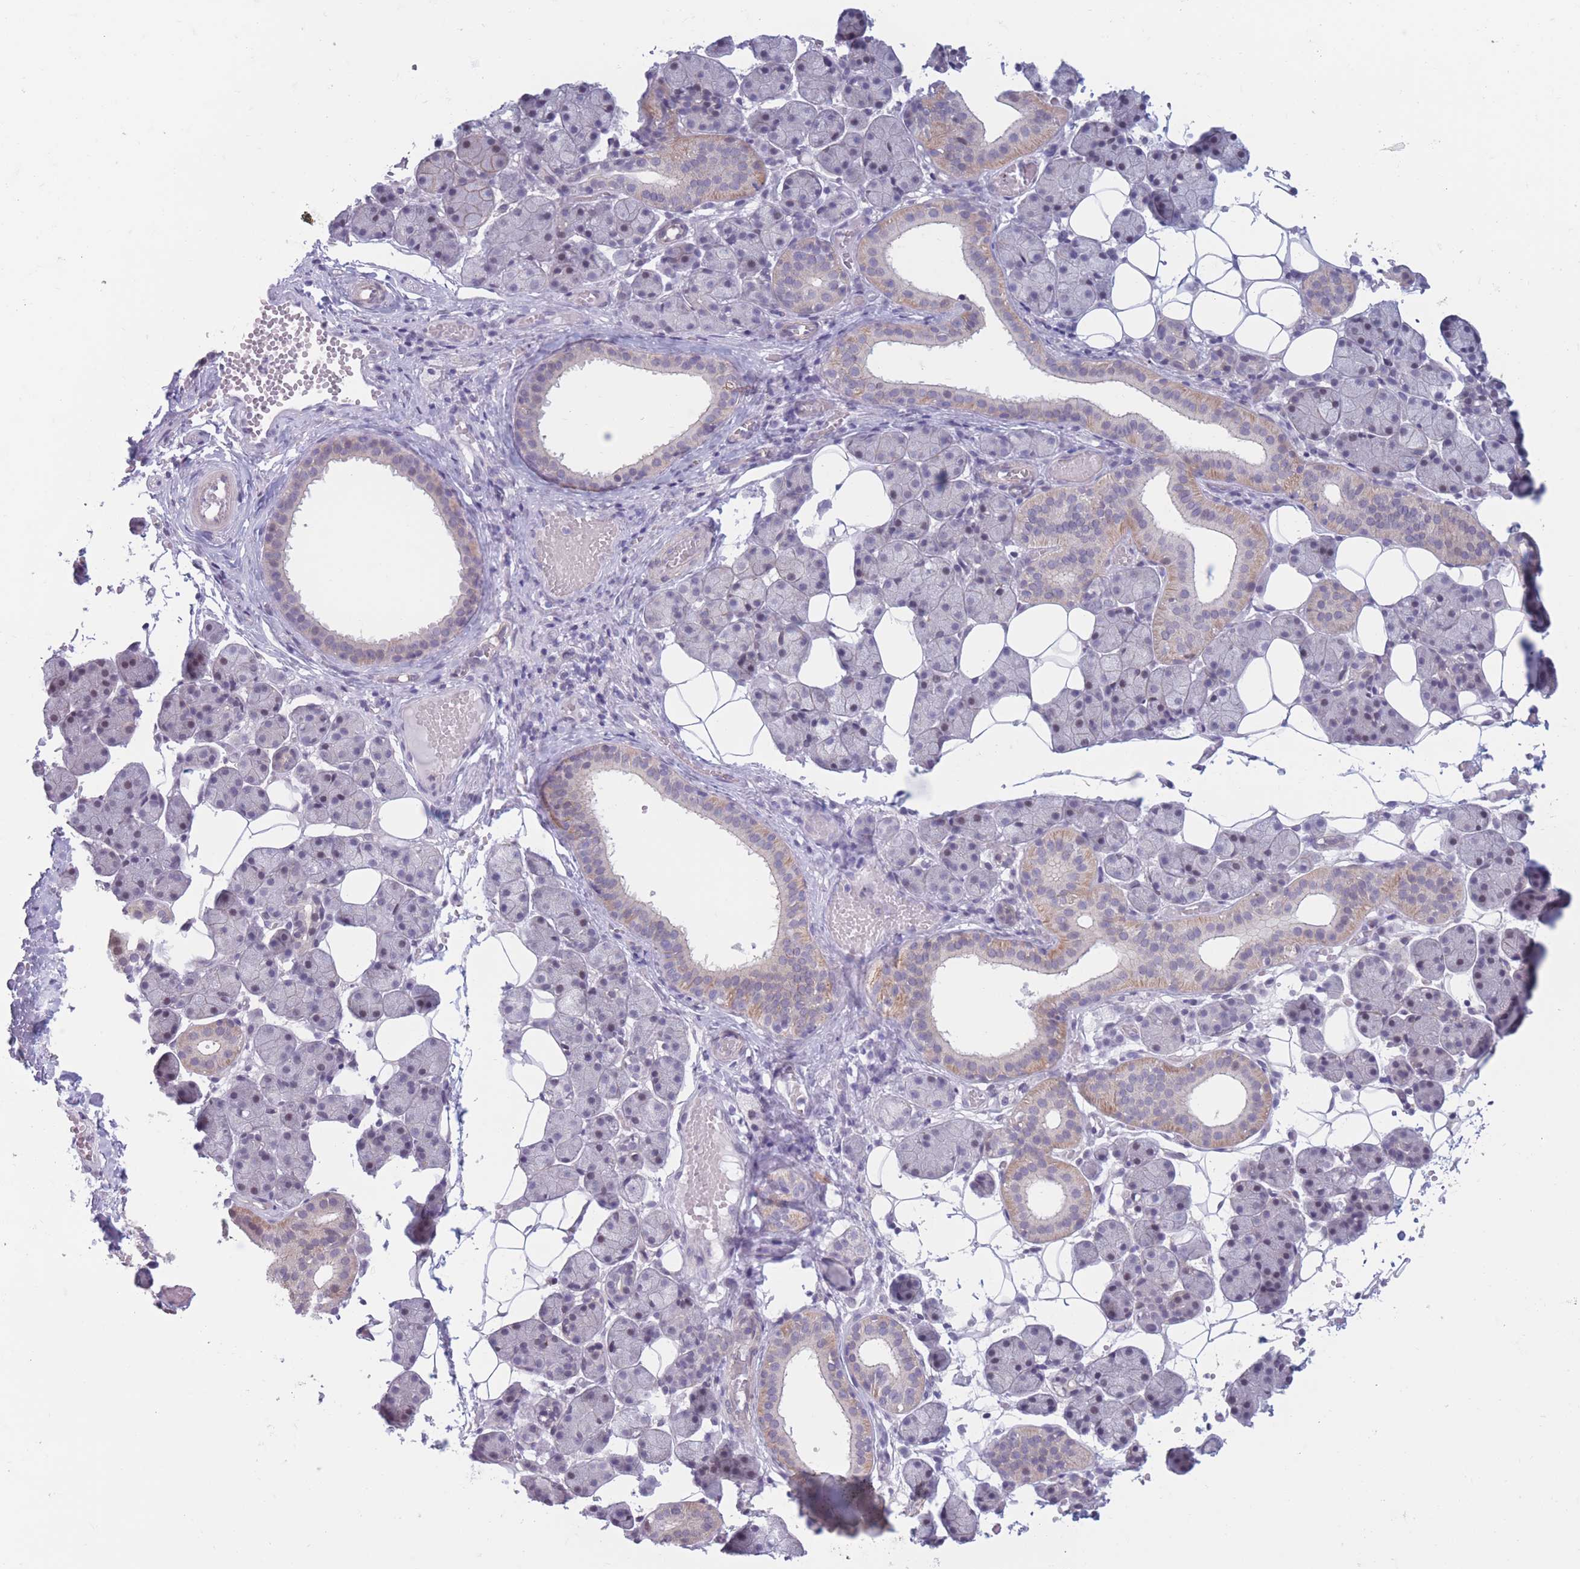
{"staining": {"intensity": "weak", "quantity": "<25%", "location": "cytoplasmic/membranous"}, "tissue": "salivary gland", "cell_type": "Glandular cells", "image_type": "normal", "snomed": [{"axis": "morphology", "description": "Normal tissue, NOS"}, {"axis": "topography", "description": "Salivary gland"}], "caption": "DAB immunohistochemical staining of benign salivary gland reveals no significant expression in glandular cells. (DAB IHC visualized using brightfield microscopy, high magnification).", "gene": "PODXL", "patient": {"sex": "female", "age": 33}}